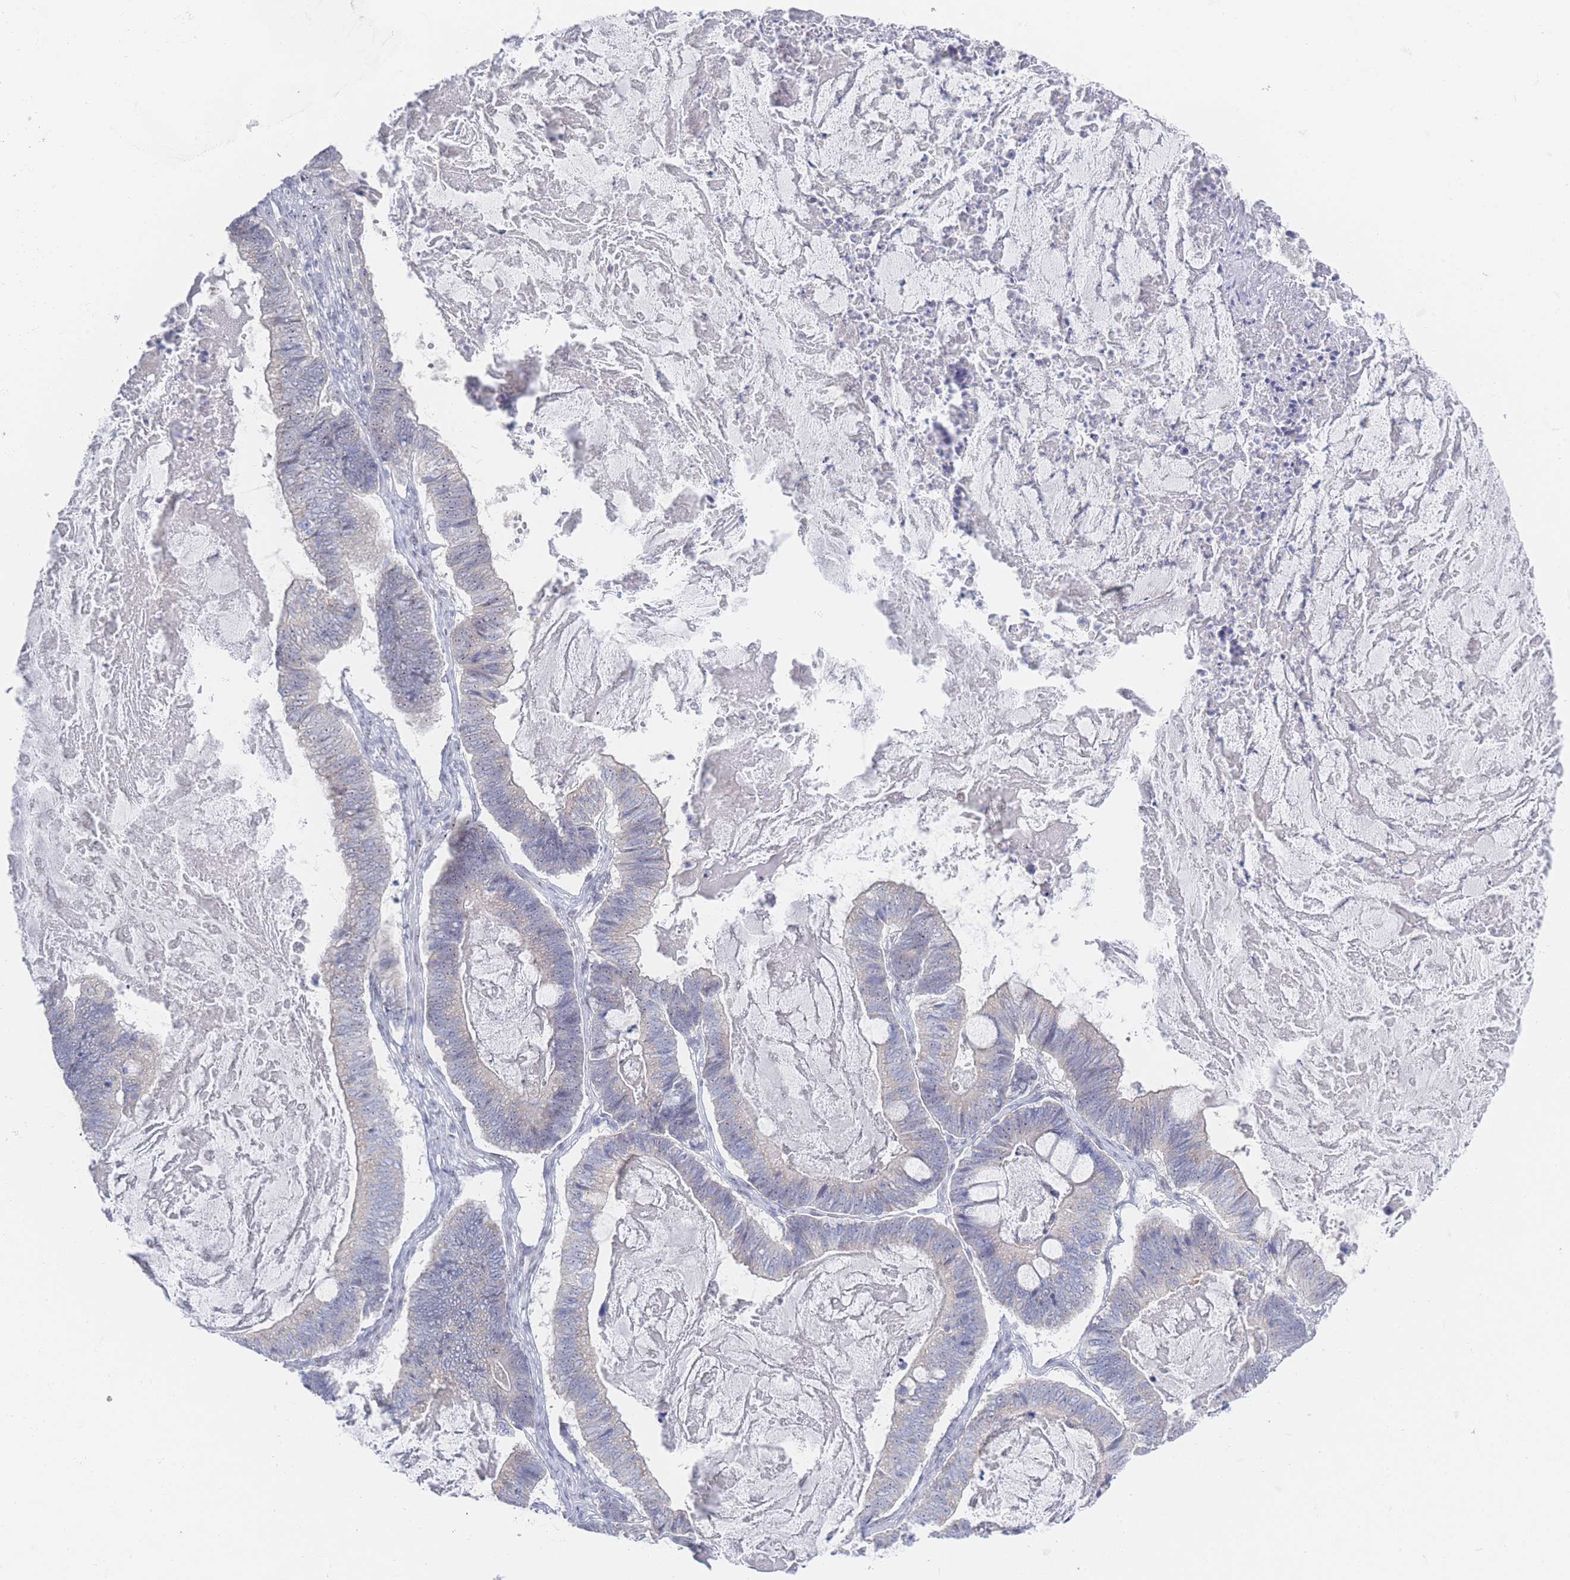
{"staining": {"intensity": "negative", "quantity": "none", "location": "none"}, "tissue": "ovarian cancer", "cell_type": "Tumor cells", "image_type": "cancer", "snomed": [{"axis": "morphology", "description": "Cystadenocarcinoma, mucinous, NOS"}, {"axis": "topography", "description": "Ovary"}], "caption": "Immunohistochemical staining of ovarian mucinous cystadenocarcinoma shows no significant expression in tumor cells.", "gene": "ZNF142", "patient": {"sex": "female", "age": 61}}